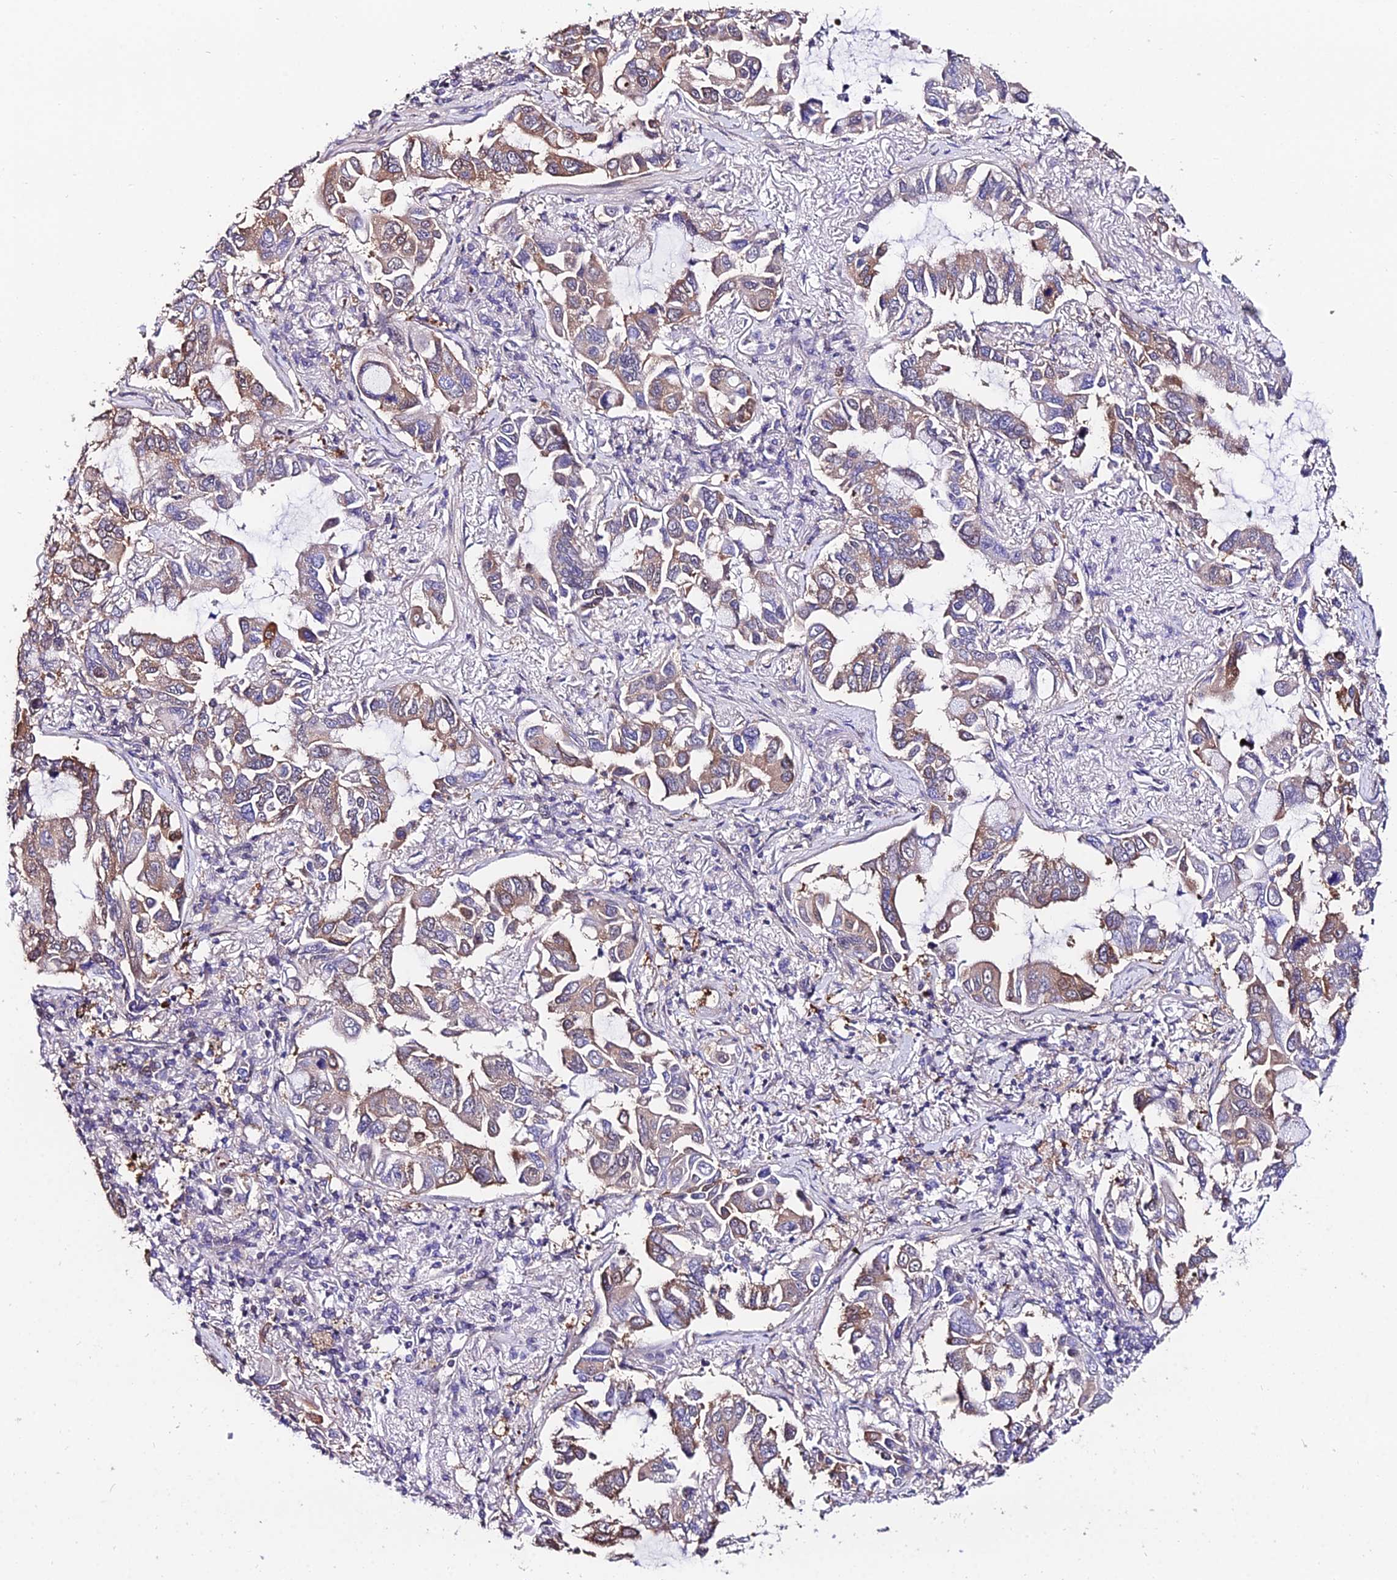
{"staining": {"intensity": "moderate", "quantity": "25%-75%", "location": "cytoplasmic/membranous"}, "tissue": "lung cancer", "cell_type": "Tumor cells", "image_type": "cancer", "snomed": [{"axis": "morphology", "description": "Adenocarcinoma, NOS"}, {"axis": "topography", "description": "Lung"}], "caption": "Adenocarcinoma (lung) tissue reveals moderate cytoplasmic/membranous staining in approximately 25%-75% of tumor cells", "gene": "INPP4A", "patient": {"sex": "male", "age": 64}}